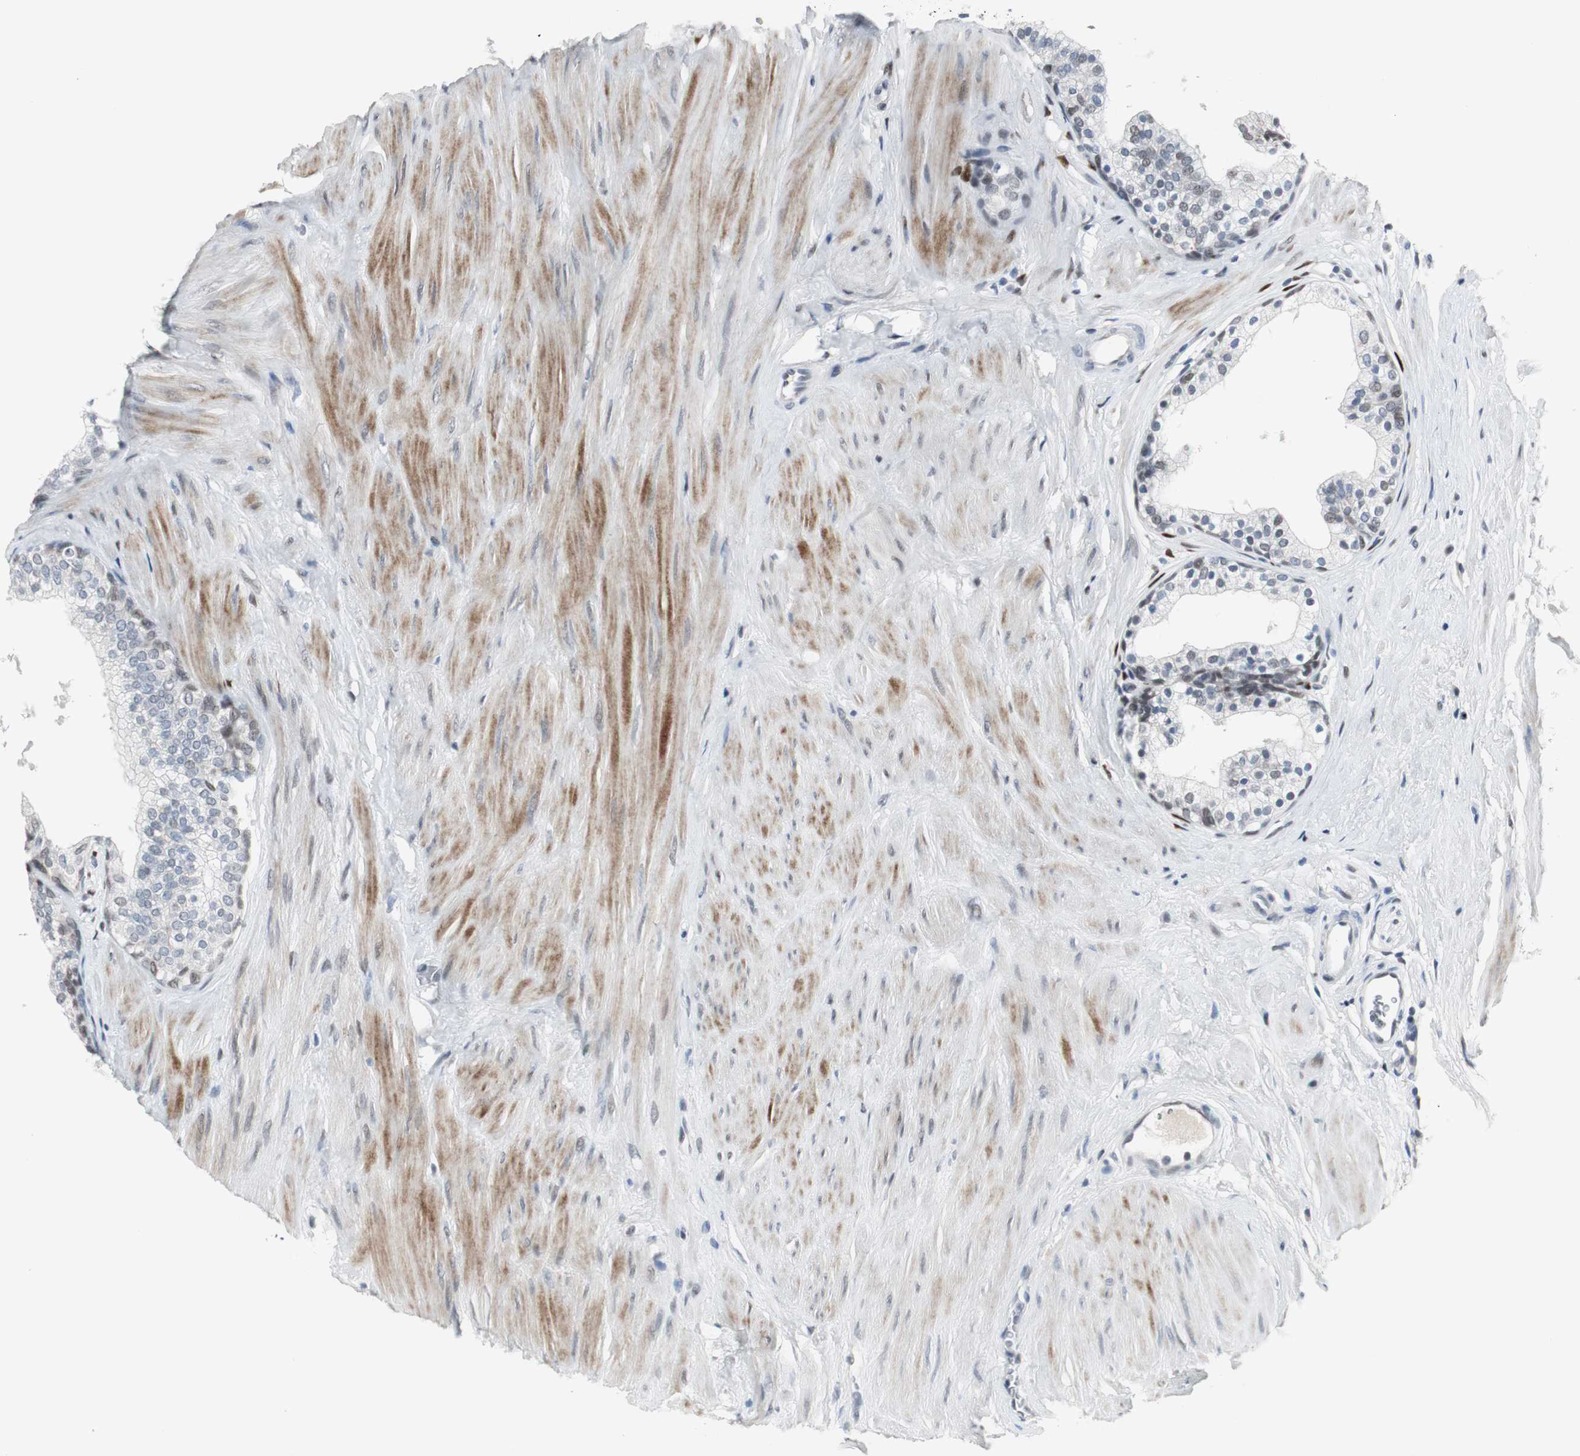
{"staining": {"intensity": "negative", "quantity": "none", "location": "none"}, "tissue": "prostate", "cell_type": "Glandular cells", "image_type": "normal", "snomed": [{"axis": "morphology", "description": "Normal tissue, NOS"}, {"axis": "topography", "description": "Prostate"}], "caption": "The histopathology image exhibits no staining of glandular cells in benign prostate.", "gene": "ELK1", "patient": {"sex": "male", "age": 60}}